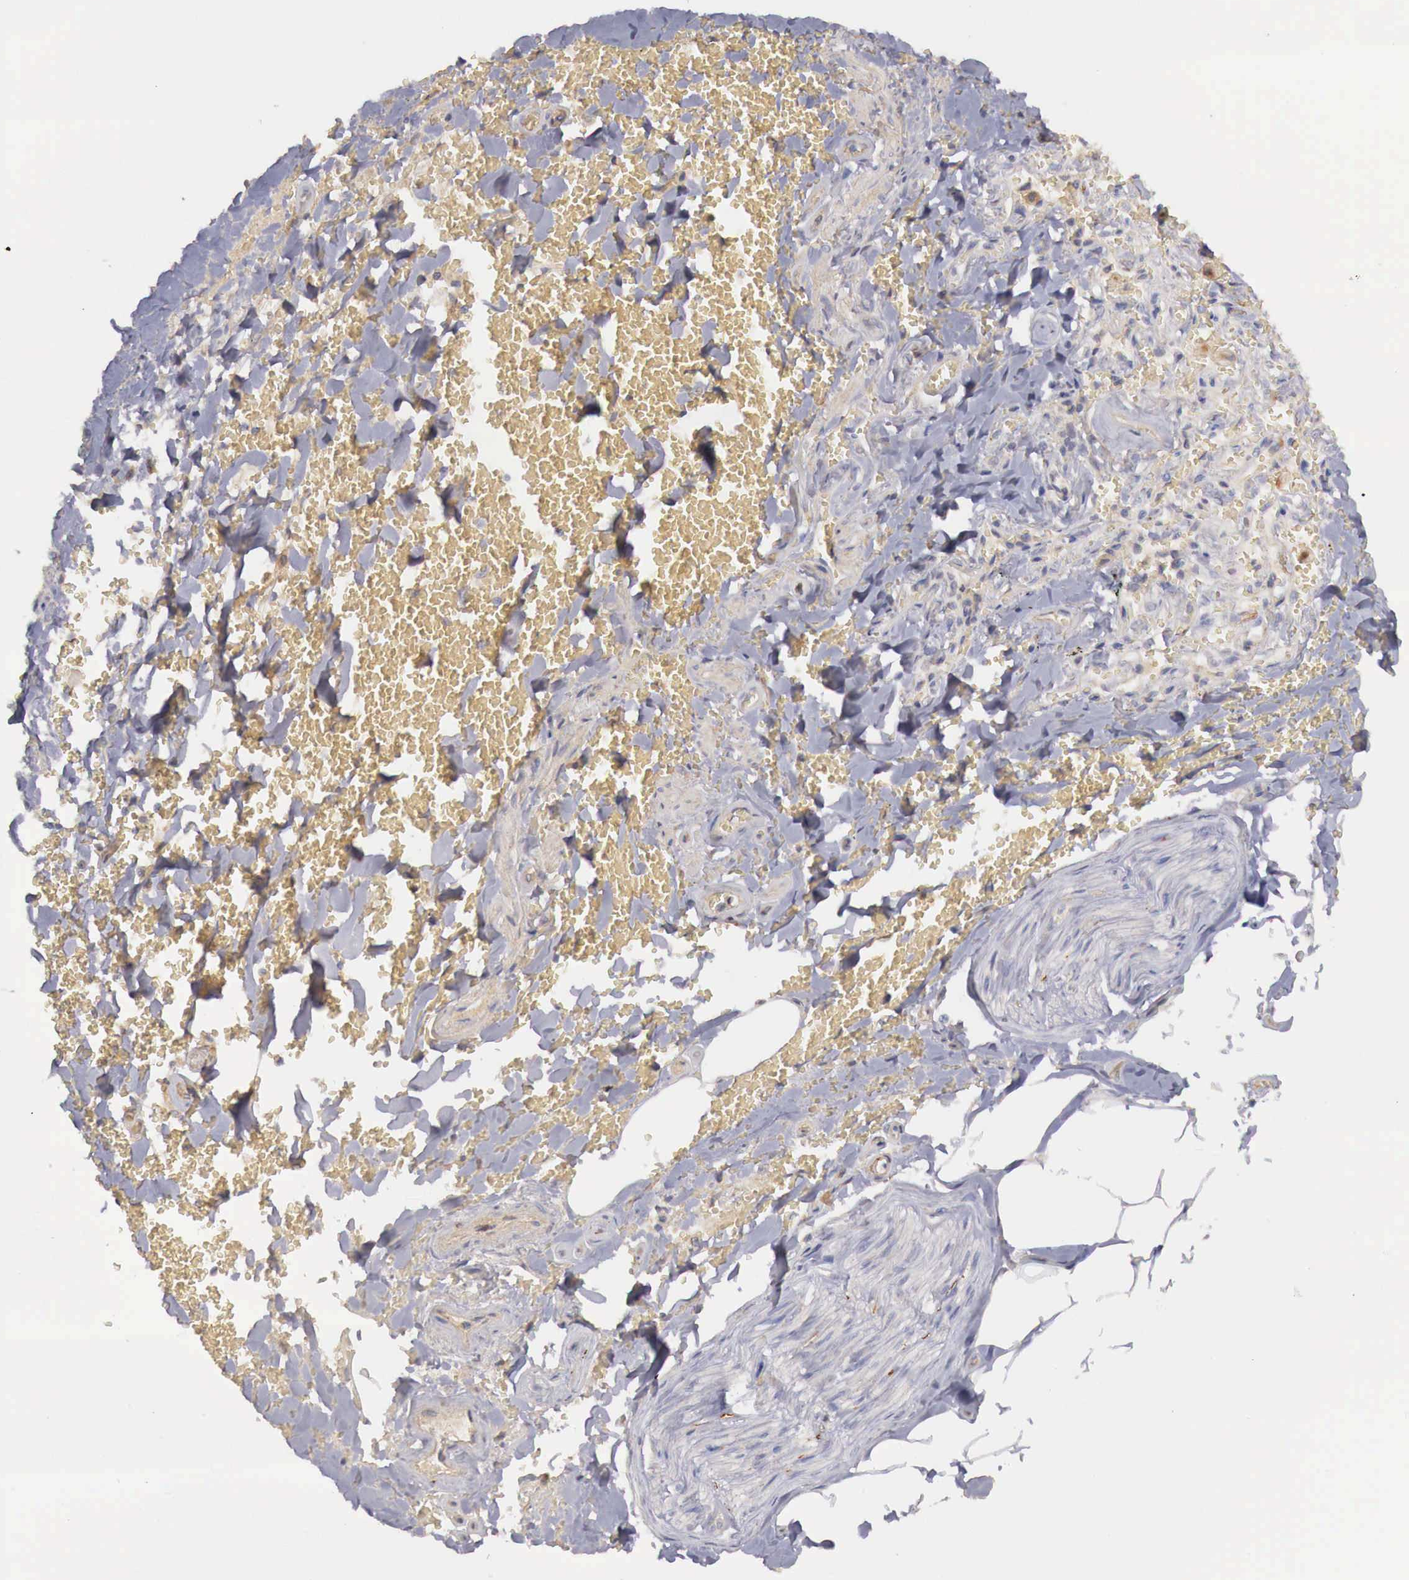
{"staining": {"intensity": "negative", "quantity": "none", "location": "none"}, "tissue": "adipose tissue", "cell_type": "Adipocytes", "image_type": "normal", "snomed": [{"axis": "morphology", "description": "Normal tissue, NOS"}, {"axis": "topography", "description": "Cartilage tissue"}, {"axis": "topography", "description": "Lung"}], "caption": "Micrograph shows no protein expression in adipocytes of unremarkable adipose tissue.", "gene": "KLHDC7B", "patient": {"sex": "male", "age": 65}}